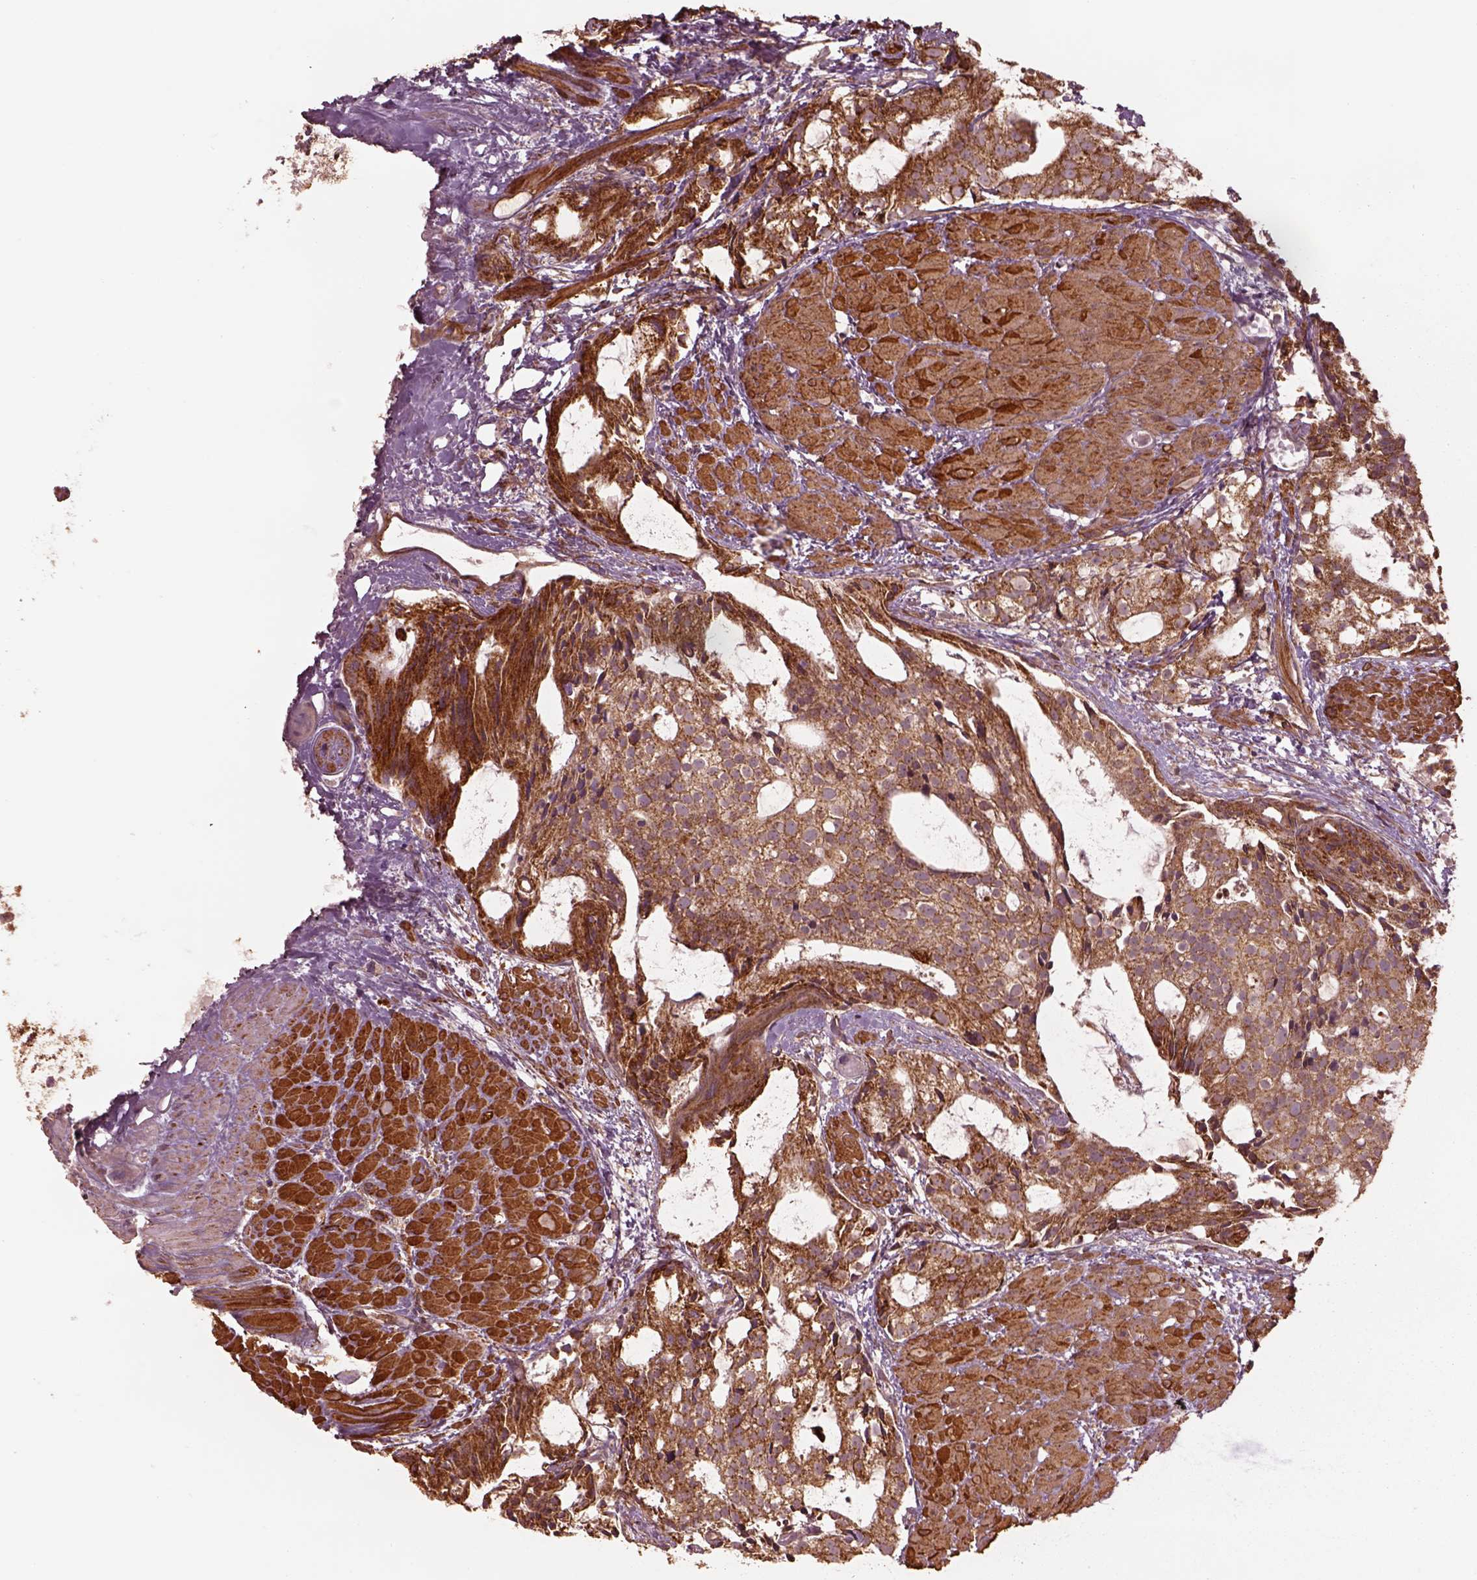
{"staining": {"intensity": "moderate", "quantity": ">75%", "location": "cytoplasmic/membranous"}, "tissue": "prostate cancer", "cell_type": "Tumor cells", "image_type": "cancer", "snomed": [{"axis": "morphology", "description": "Adenocarcinoma, High grade"}, {"axis": "topography", "description": "Prostate"}], "caption": "DAB (3,3'-diaminobenzidine) immunohistochemical staining of human adenocarcinoma (high-grade) (prostate) demonstrates moderate cytoplasmic/membranous protein staining in about >75% of tumor cells.", "gene": "SEL1L3", "patient": {"sex": "male", "age": 79}}